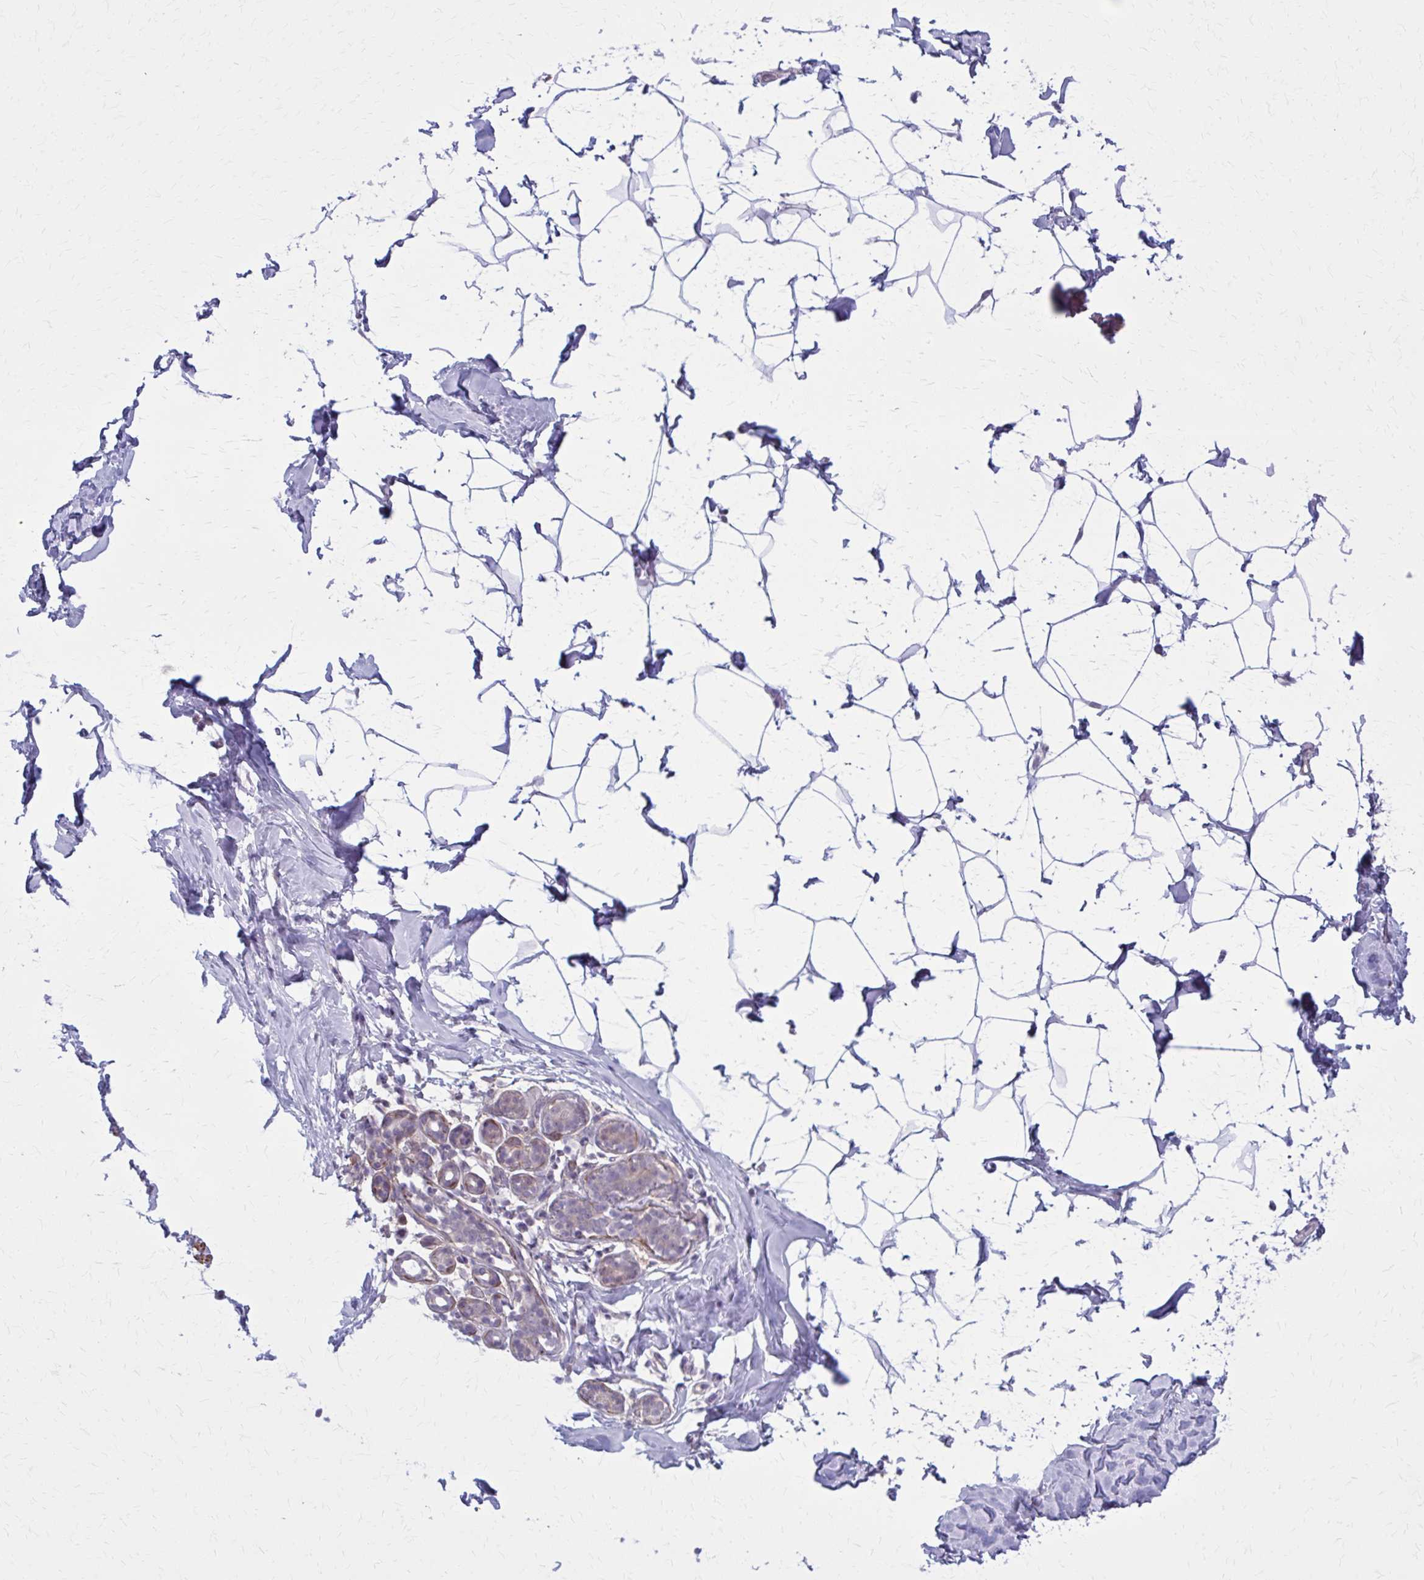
{"staining": {"intensity": "negative", "quantity": "none", "location": "none"}, "tissue": "breast", "cell_type": "Adipocytes", "image_type": "normal", "snomed": [{"axis": "morphology", "description": "Normal tissue, NOS"}, {"axis": "topography", "description": "Breast"}], "caption": "DAB (3,3'-diaminobenzidine) immunohistochemical staining of unremarkable human breast reveals no significant staining in adipocytes.", "gene": "NUMBL", "patient": {"sex": "female", "age": 32}}